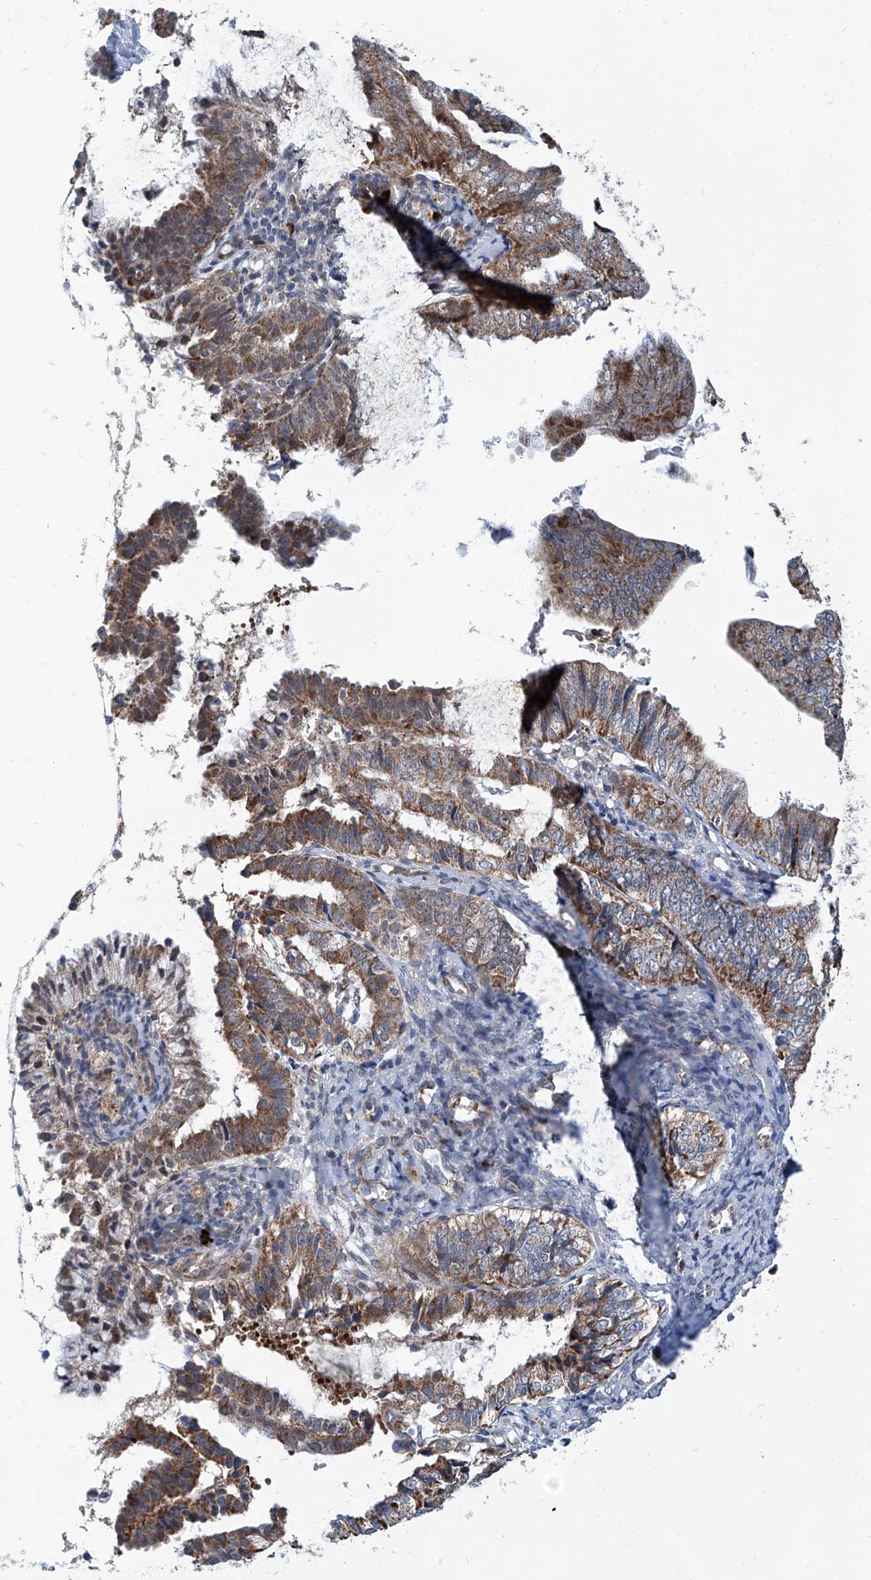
{"staining": {"intensity": "moderate", "quantity": ">75%", "location": "cytoplasmic/membranous"}, "tissue": "endometrial cancer", "cell_type": "Tumor cells", "image_type": "cancer", "snomed": [{"axis": "morphology", "description": "Adenocarcinoma, NOS"}, {"axis": "topography", "description": "Endometrium"}], "caption": "Tumor cells display medium levels of moderate cytoplasmic/membranous staining in about >75% of cells in endometrial adenocarcinoma.", "gene": "USP48", "patient": {"sex": "female", "age": 63}}